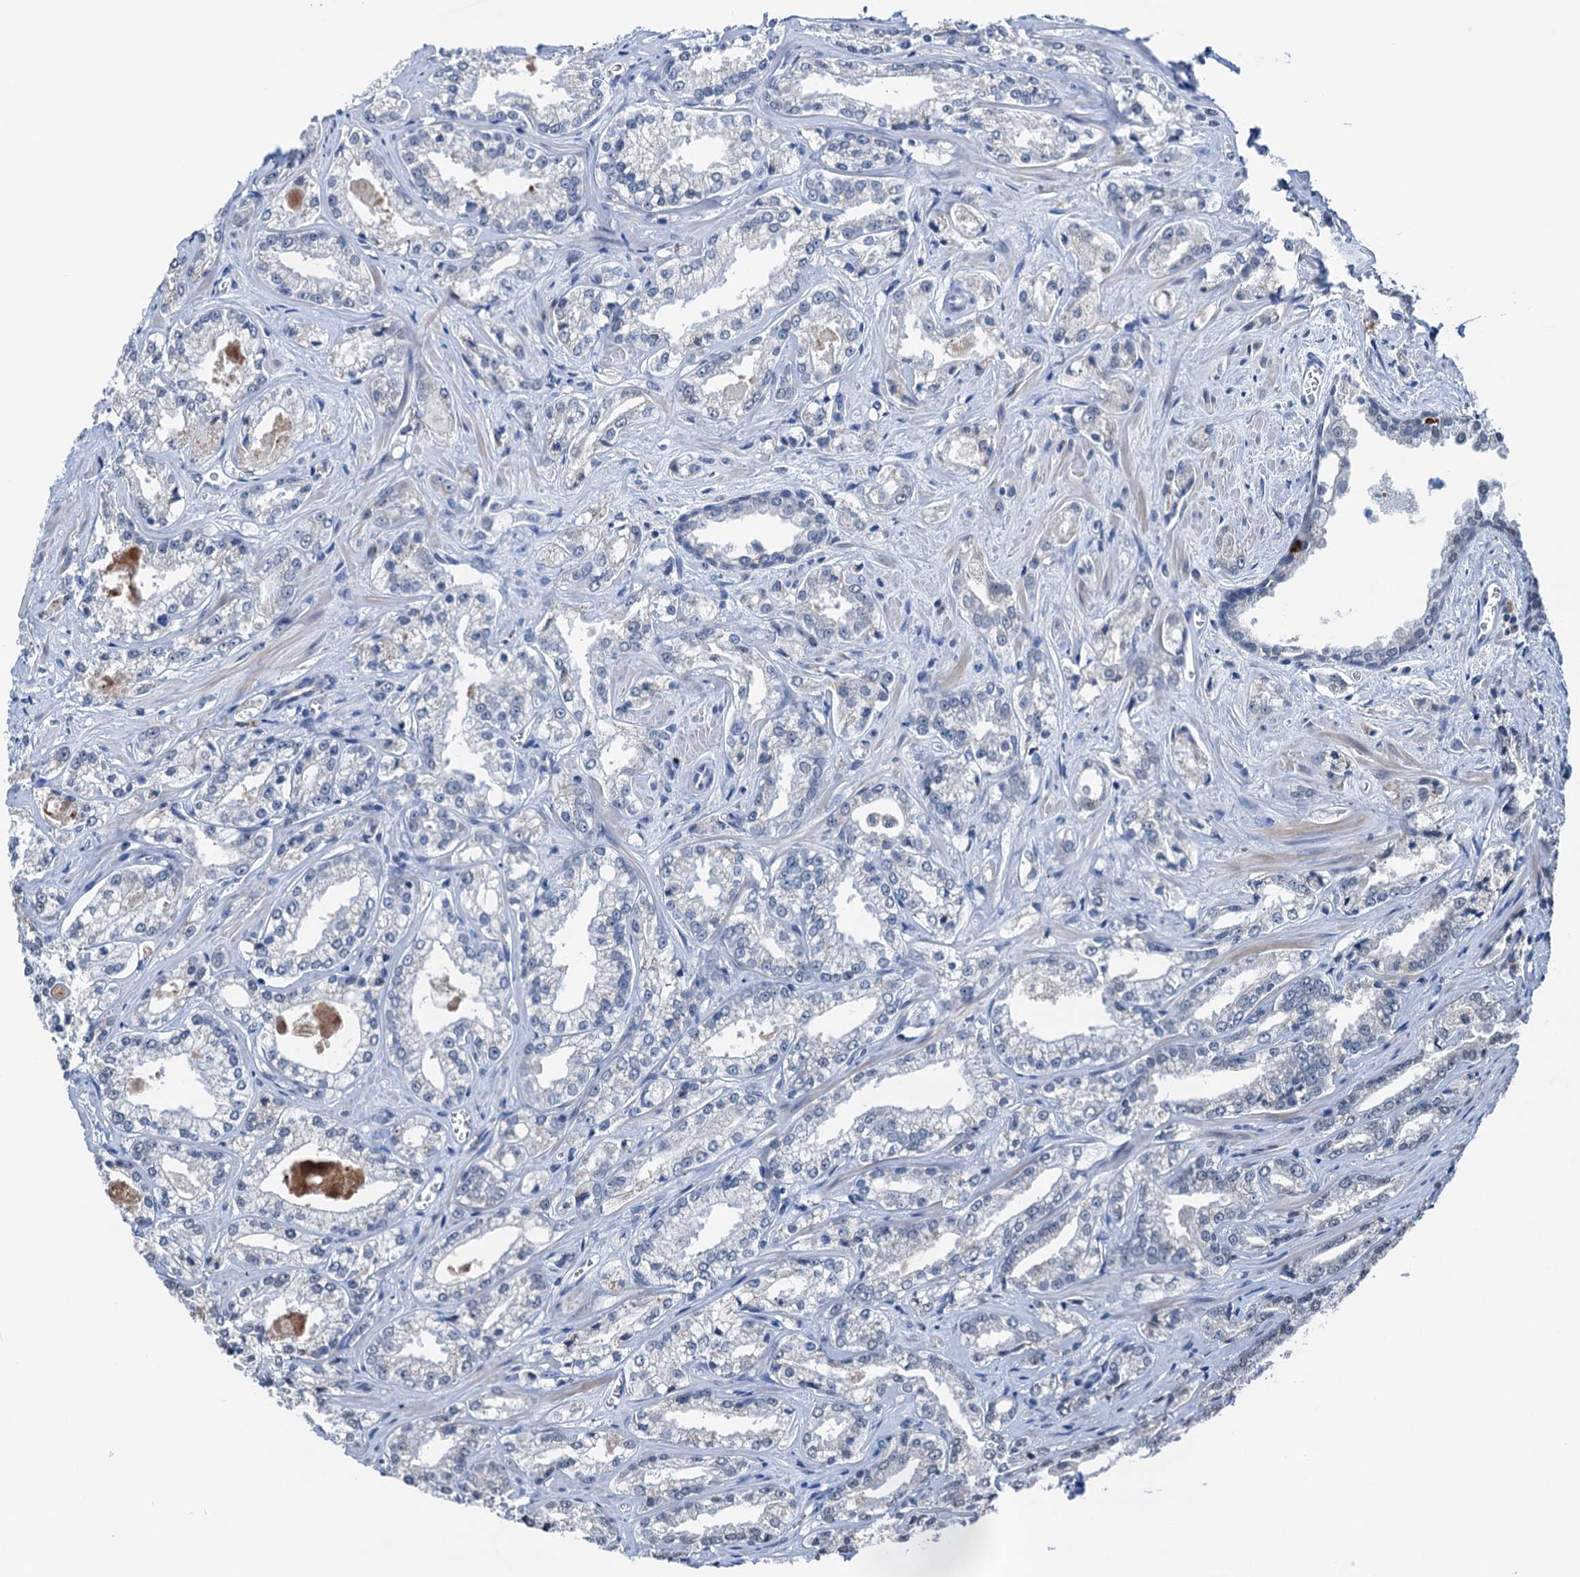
{"staining": {"intensity": "negative", "quantity": "none", "location": "none"}, "tissue": "prostate cancer", "cell_type": "Tumor cells", "image_type": "cancer", "snomed": [{"axis": "morphology", "description": "Adenocarcinoma, Low grade"}, {"axis": "topography", "description": "Prostate"}], "caption": "This is a micrograph of immunohistochemistry staining of prostate low-grade adenocarcinoma, which shows no positivity in tumor cells.", "gene": "SHLD1", "patient": {"sex": "male", "age": 47}}